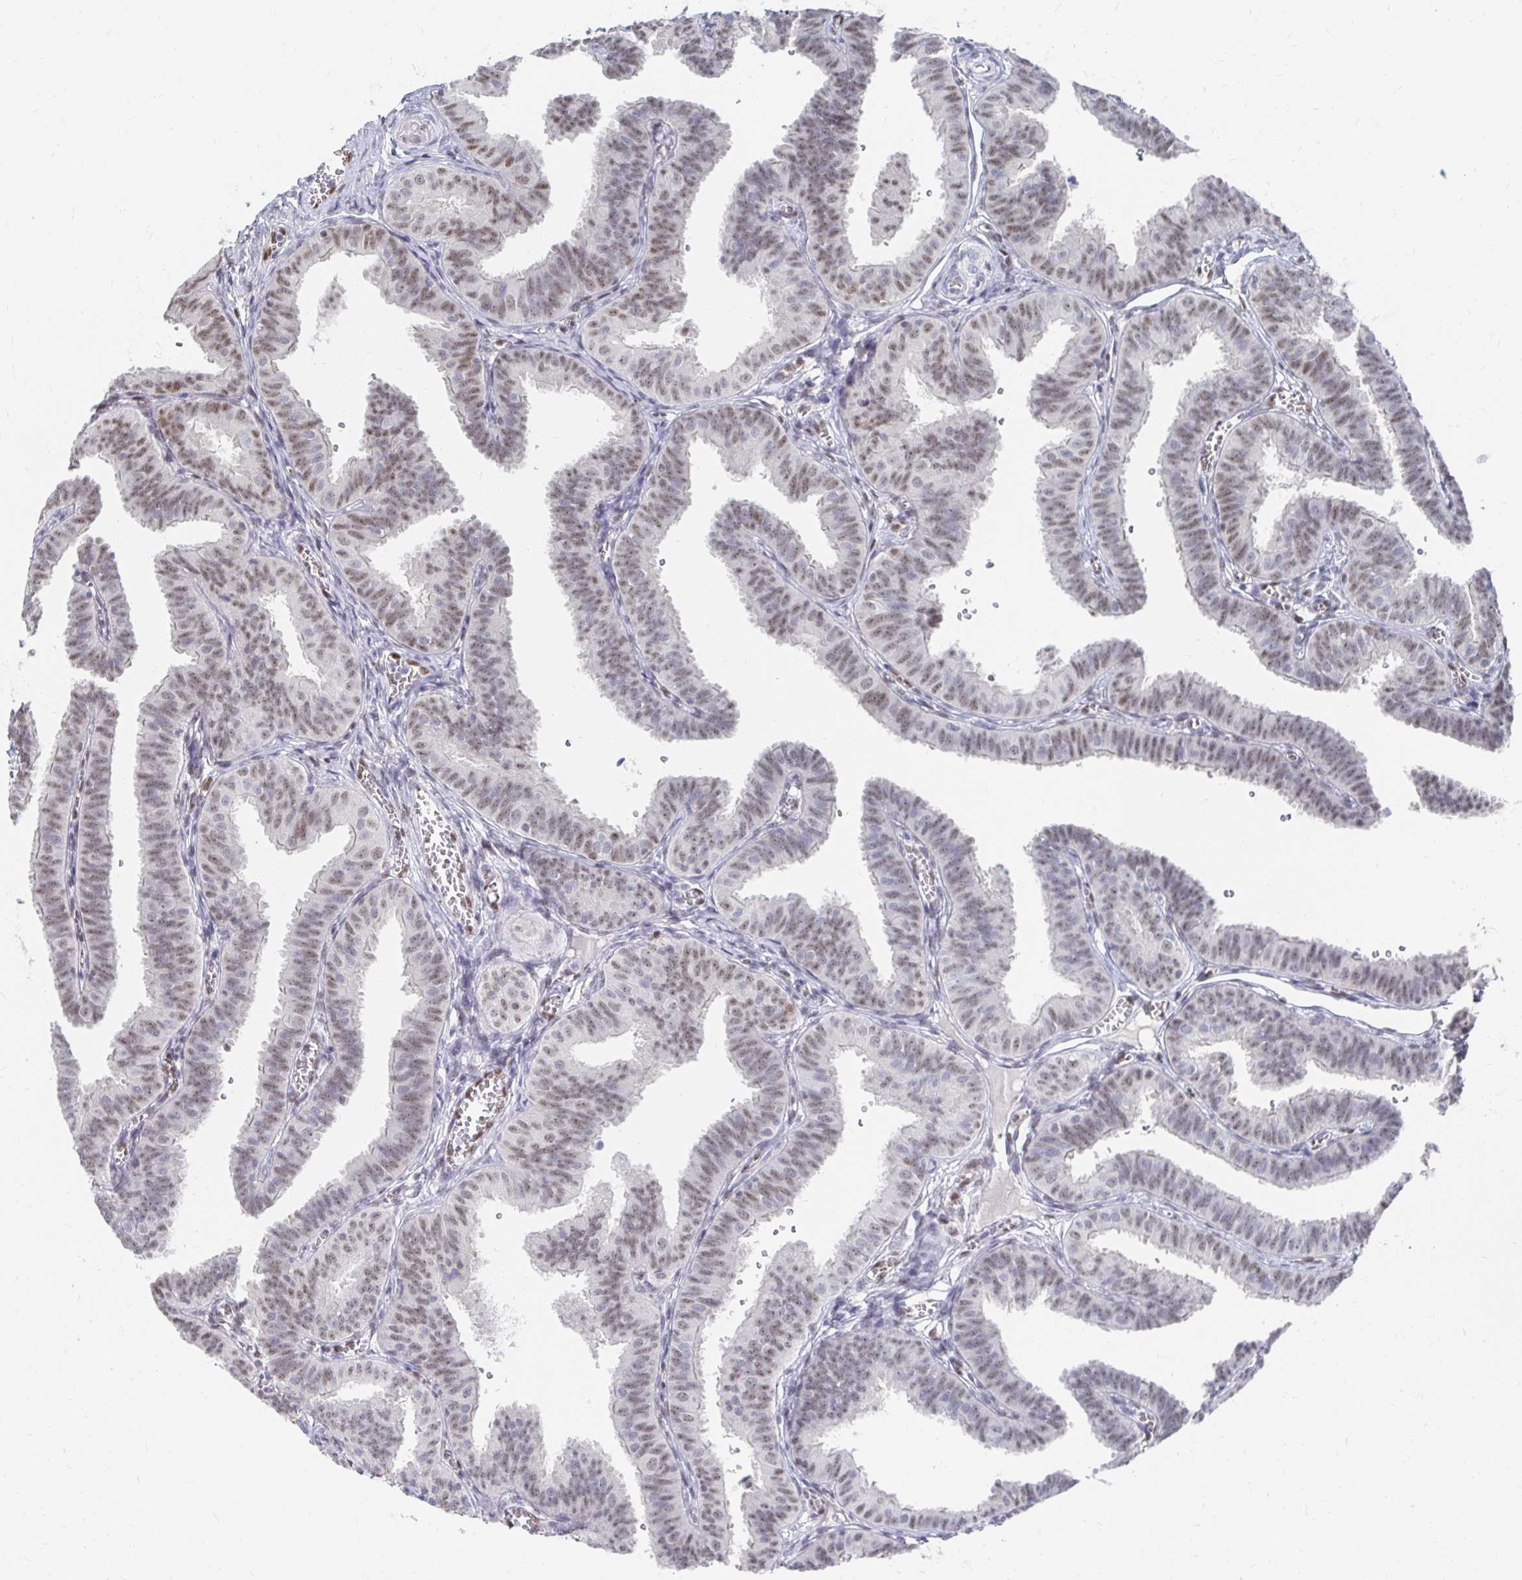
{"staining": {"intensity": "moderate", "quantity": "25%-75%", "location": "nuclear"}, "tissue": "fallopian tube", "cell_type": "Glandular cells", "image_type": "normal", "snomed": [{"axis": "morphology", "description": "Normal tissue, NOS"}, {"axis": "topography", "description": "Fallopian tube"}], "caption": "DAB (3,3'-diaminobenzidine) immunohistochemical staining of benign fallopian tube exhibits moderate nuclear protein expression in about 25%-75% of glandular cells.", "gene": "CLIC3", "patient": {"sex": "female", "age": 25}}